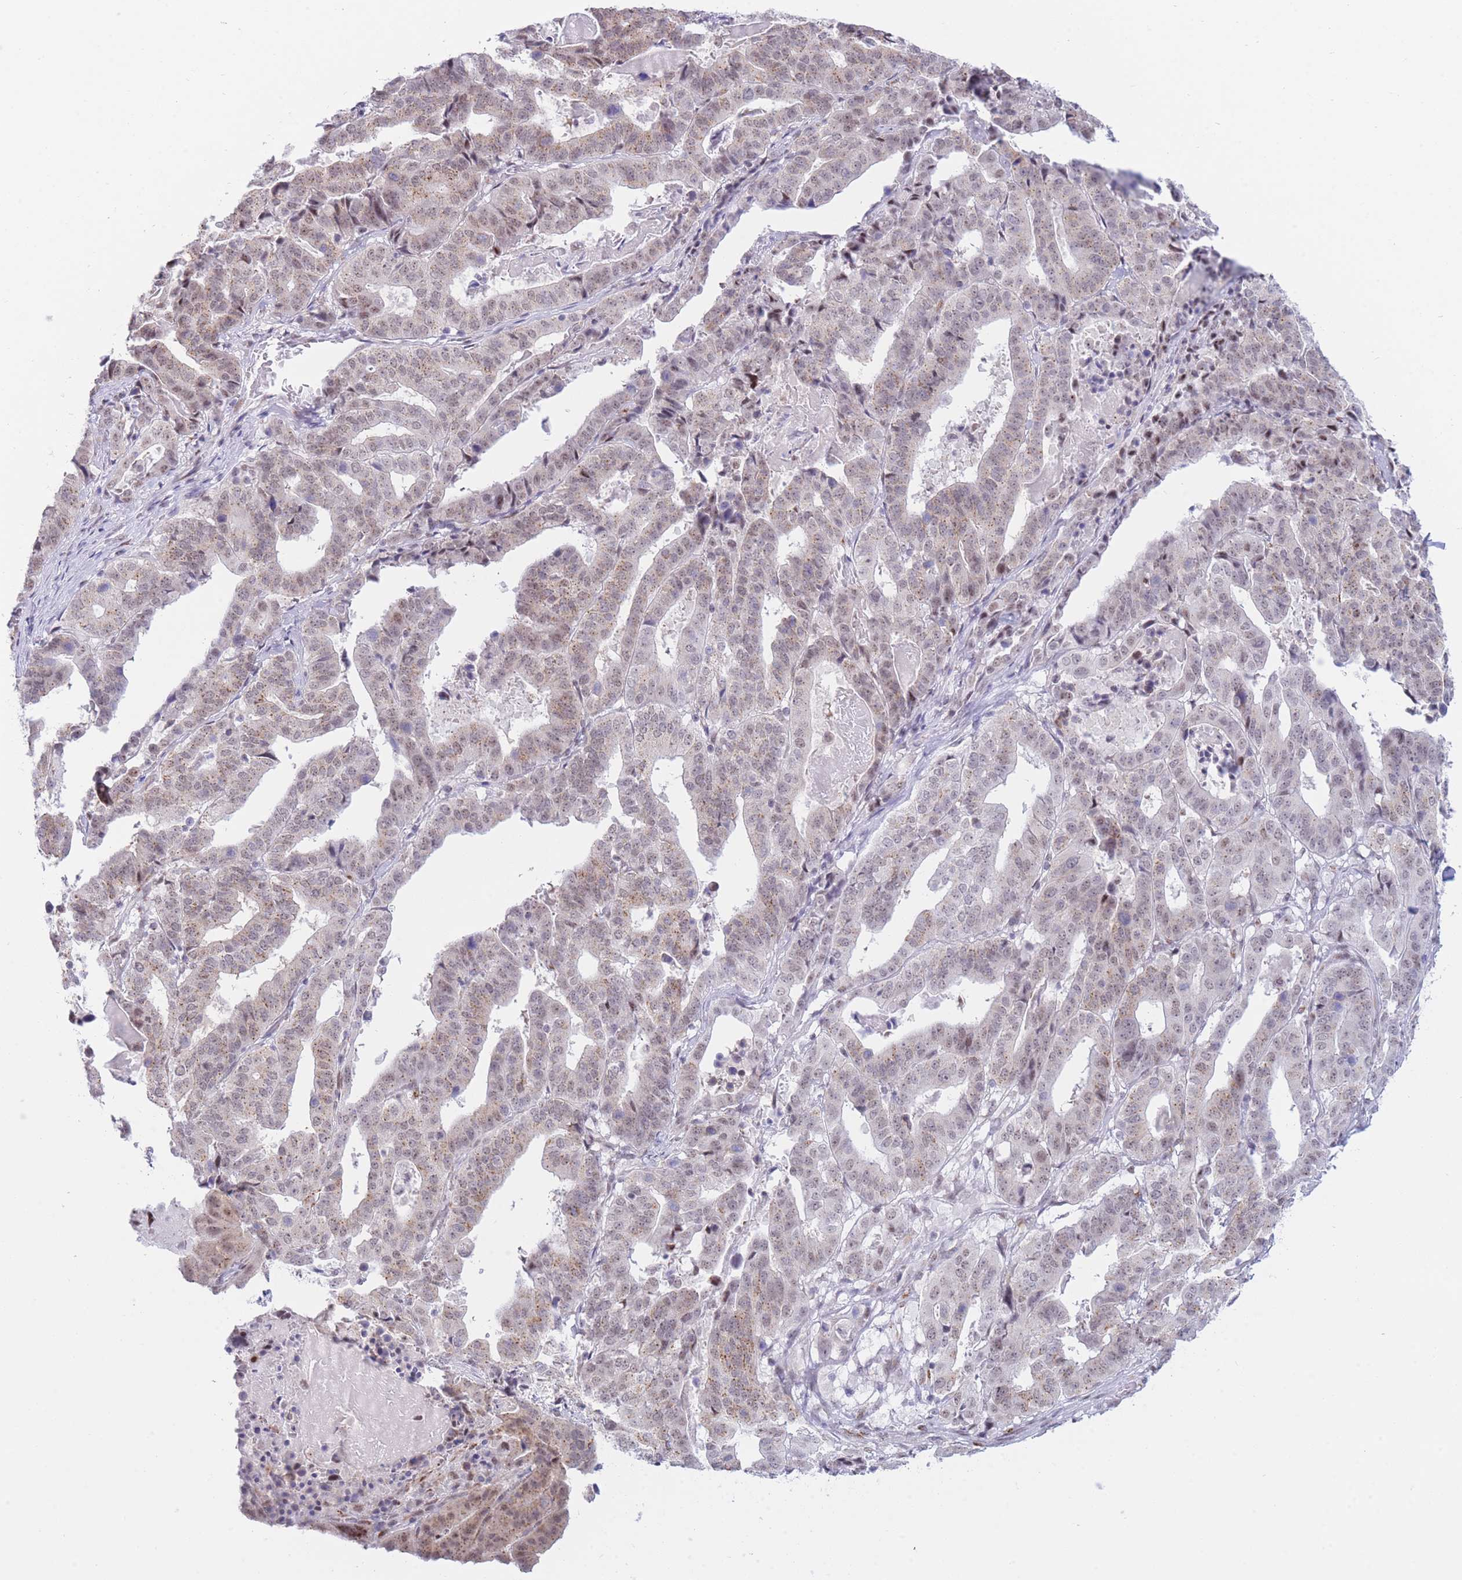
{"staining": {"intensity": "moderate", "quantity": "25%-75%", "location": "cytoplasmic/membranous,nuclear"}, "tissue": "stomach cancer", "cell_type": "Tumor cells", "image_type": "cancer", "snomed": [{"axis": "morphology", "description": "Adenocarcinoma, NOS"}, {"axis": "topography", "description": "Stomach"}], "caption": "Immunohistochemical staining of human adenocarcinoma (stomach) exhibits medium levels of moderate cytoplasmic/membranous and nuclear protein positivity in about 25%-75% of tumor cells.", "gene": "INO80C", "patient": {"sex": "male", "age": 48}}